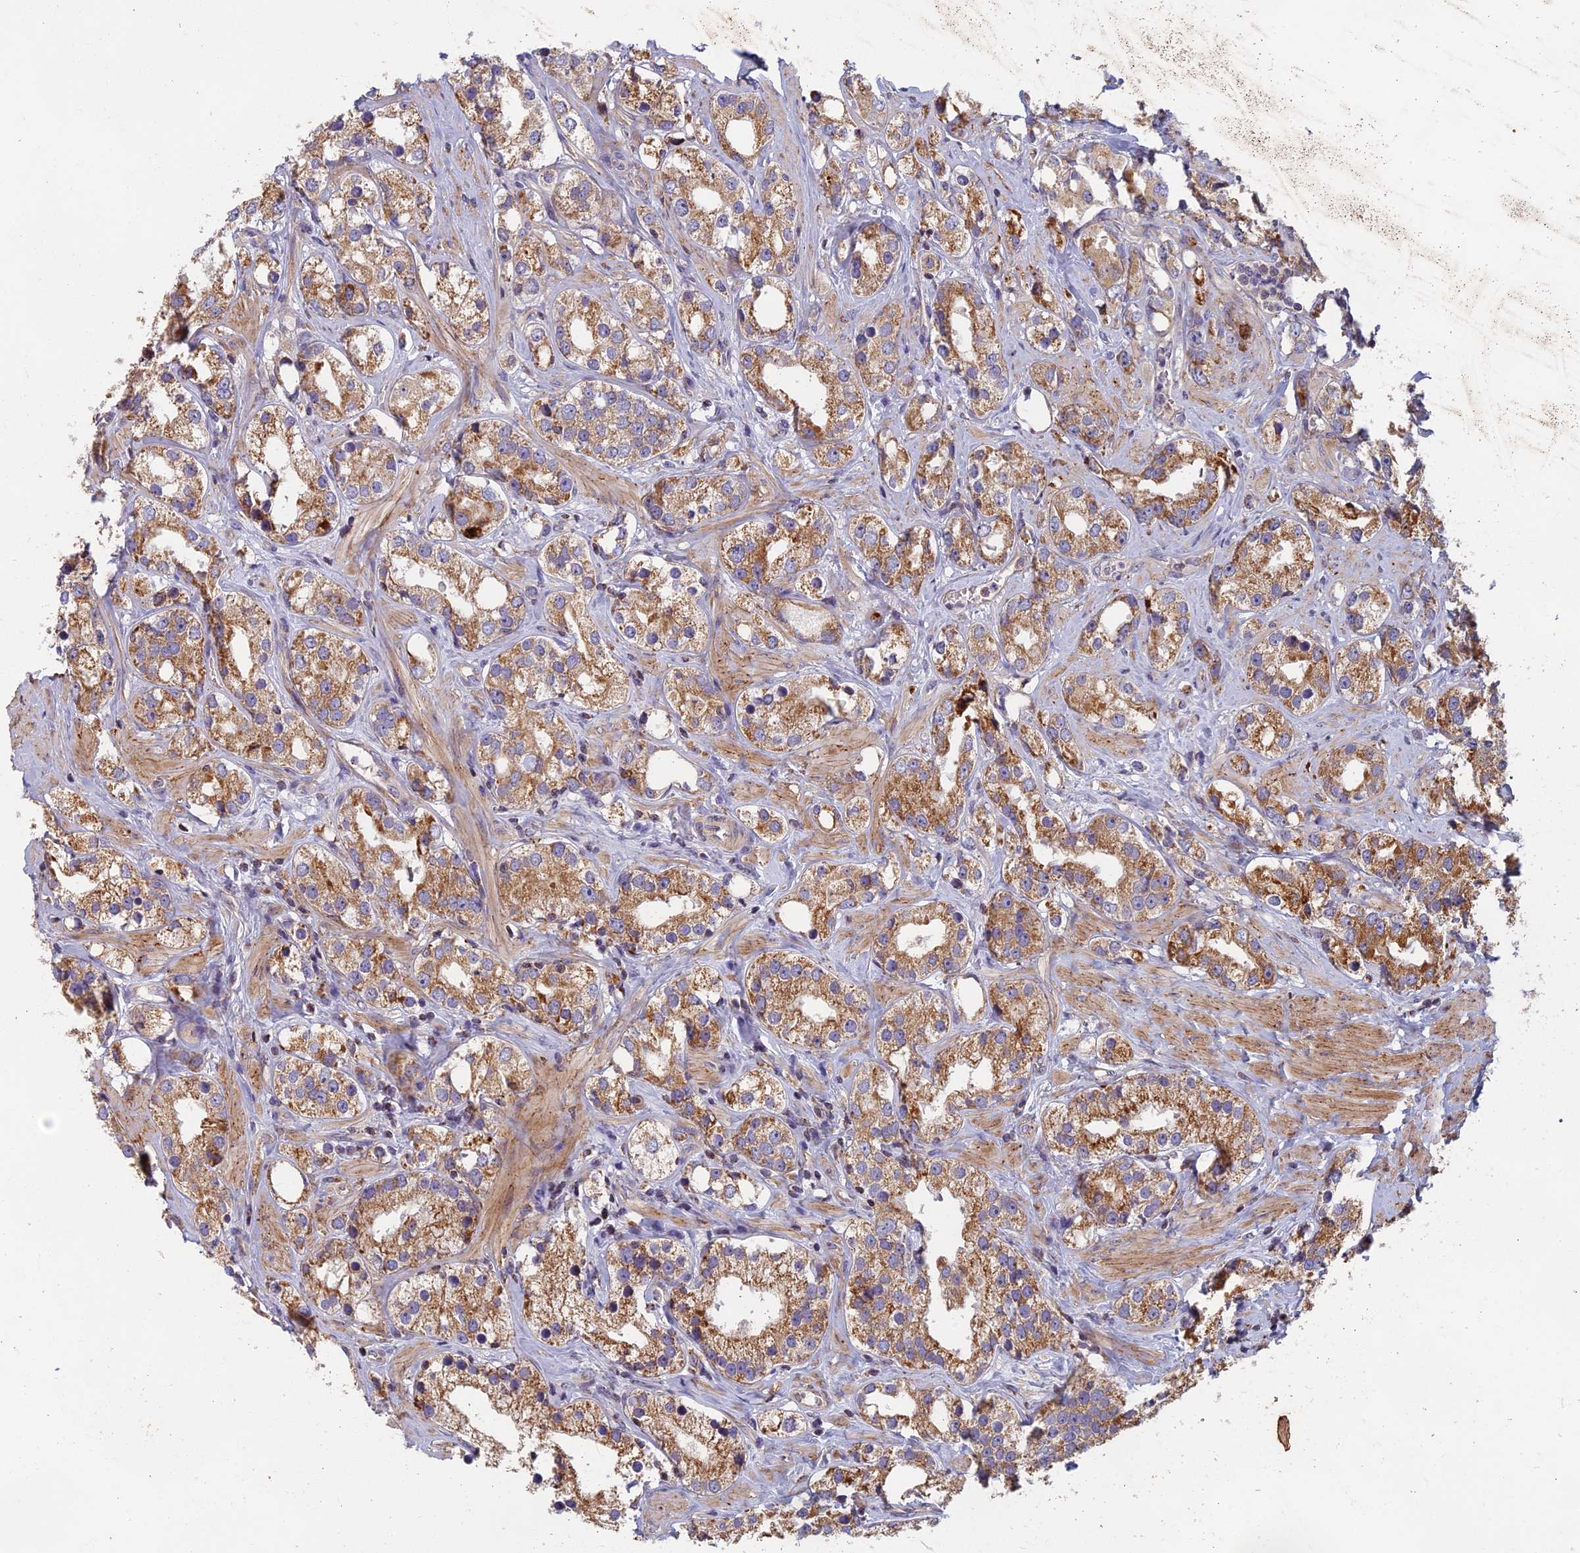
{"staining": {"intensity": "moderate", "quantity": ">75%", "location": "cytoplasmic/membranous"}, "tissue": "prostate cancer", "cell_type": "Tumor cells", "image_type": "cancer", "snomed": [{"axis": "morphology", "description": "Adenocarcinoma, NOS"}, {"axis": "topography", "description": "Prostate"}], "caption": "Immunohistochemistry staining of prostate cancer, which reveals medium levels of moderate cytoplasmic/membranous staining in about >75% of tumor cells indicating moderate cytoplasmic/membranous protein staining. The staining was performed using DAB (brown) for protein detection and nuclei were counterstained in hematoxylin (blue).", "gene": "EDAR", "patient": {"sex": "male", "age": 79}}